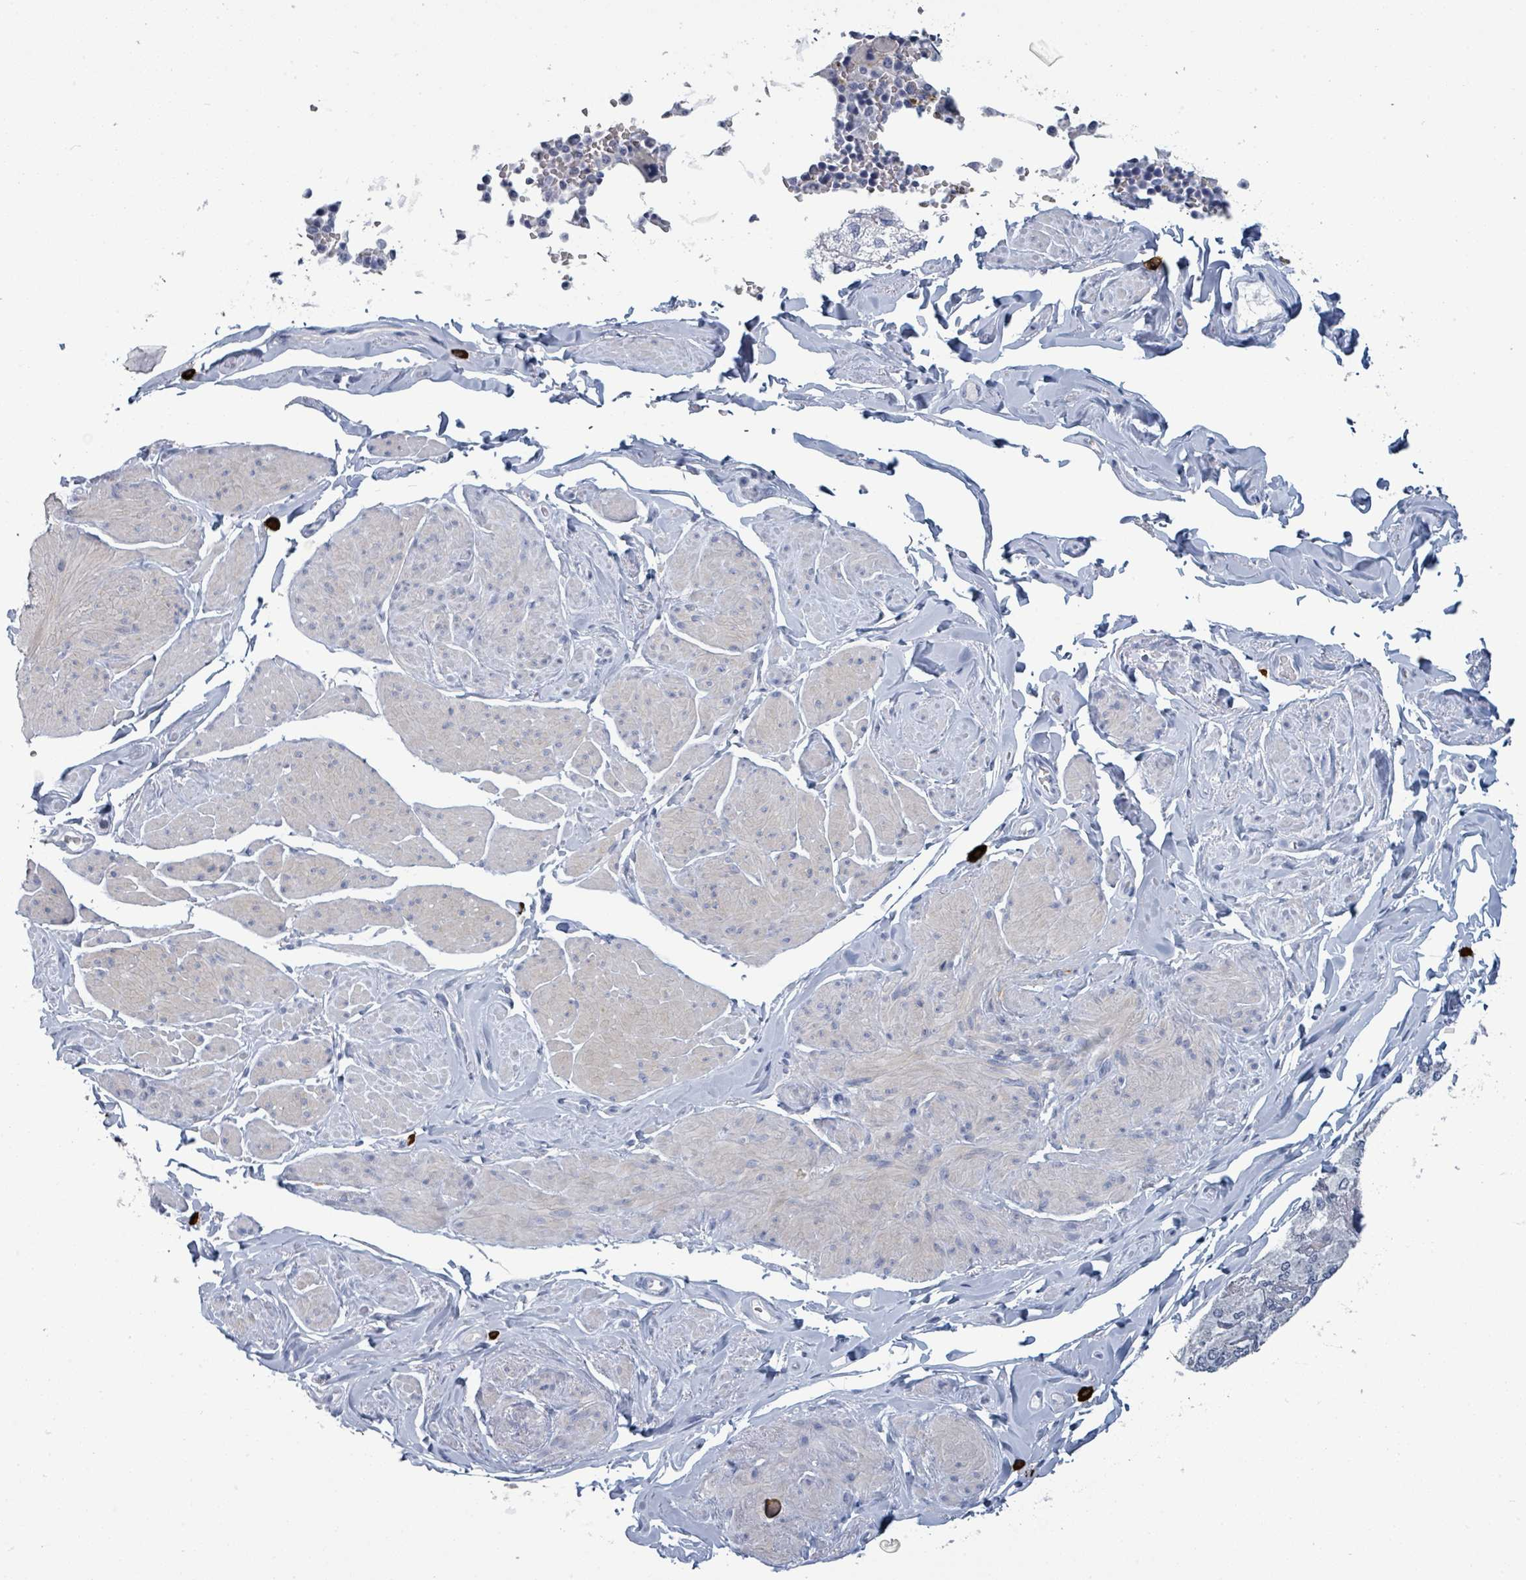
{"staining": {"intensity": "negative", "quantity": "none", "location": "none"}, "tissue": "smooth muscle", "cell_type": "Smooth muscle cells", "image_type": "normal", "snomed": [{"axis": "morphology", "description": "Normal tissue, NOS"}, {"axis": "topography", "description": "Smooth muscle"}, {"axis": "topography", "description": "Peripheral nerve tissue"}], "caption": "IHC image of normal smooth muscle: smooth muscle stained with DAB exhibits no significant protein staining in smooth muscle cells. The staining was performed using DAB to visualize the protein expression in brown, while the nuclei were stained in blue with hematoxylin (Magnification: 20x).", "gene": "VPS13D", "patient": {"sex": "male", "age": 69}}